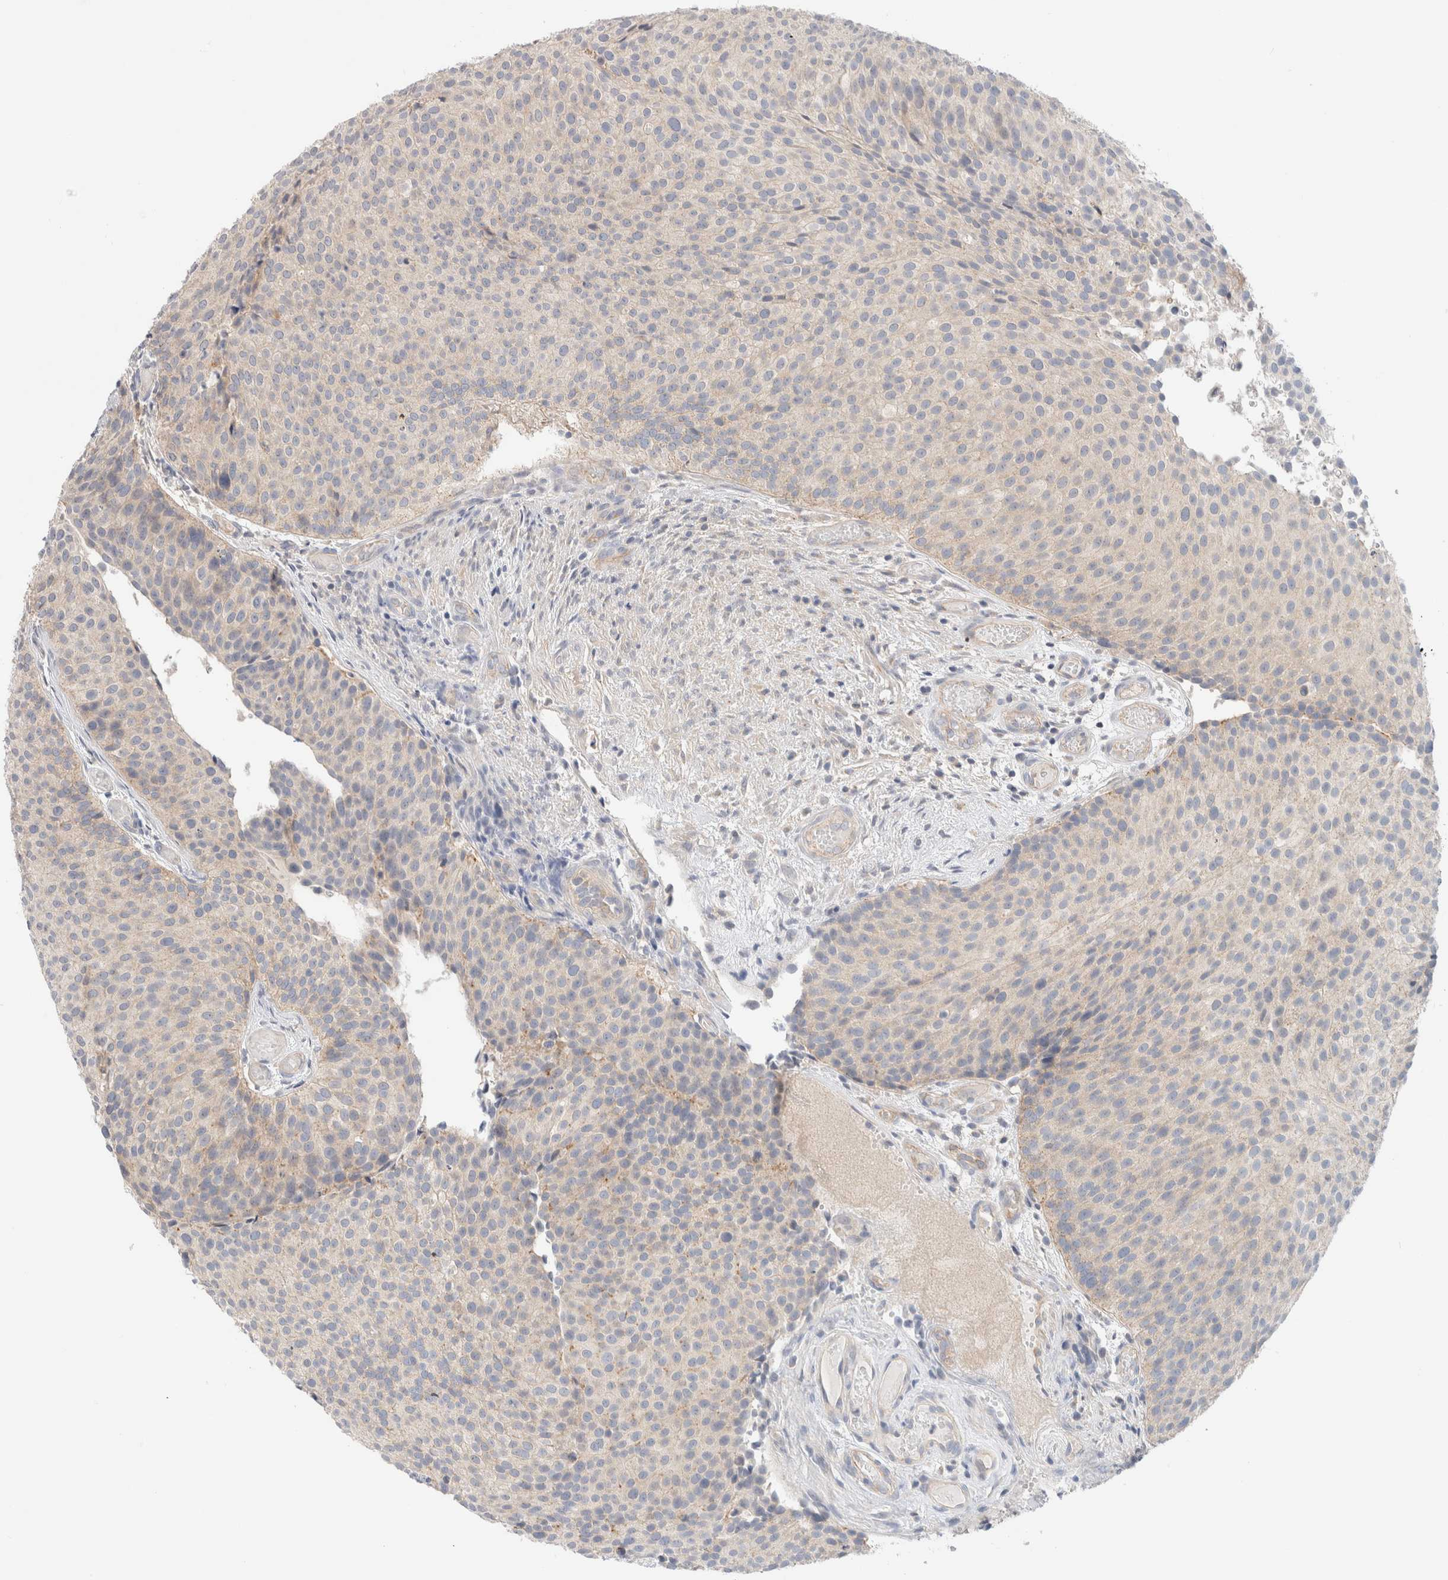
{"staining": {"intensity": "negative", "quantity": "none", "location": "none"}, "tissue": "urothelial cancer", "cell_type": "Tumor cells", "image_type": "cancer", "snomed": [{"axis": "morphology", "description": "Urothelial carcinoma, Low grade"}, {"axis": "topography", "description": "Urinary bladder"}], "caption": "This is an IHC photomicrograph of urothelial cancer. There is no positivity in tumor cells.", "gene": "SDR16C5", "patient": {"sex": "male", "age": 86}}